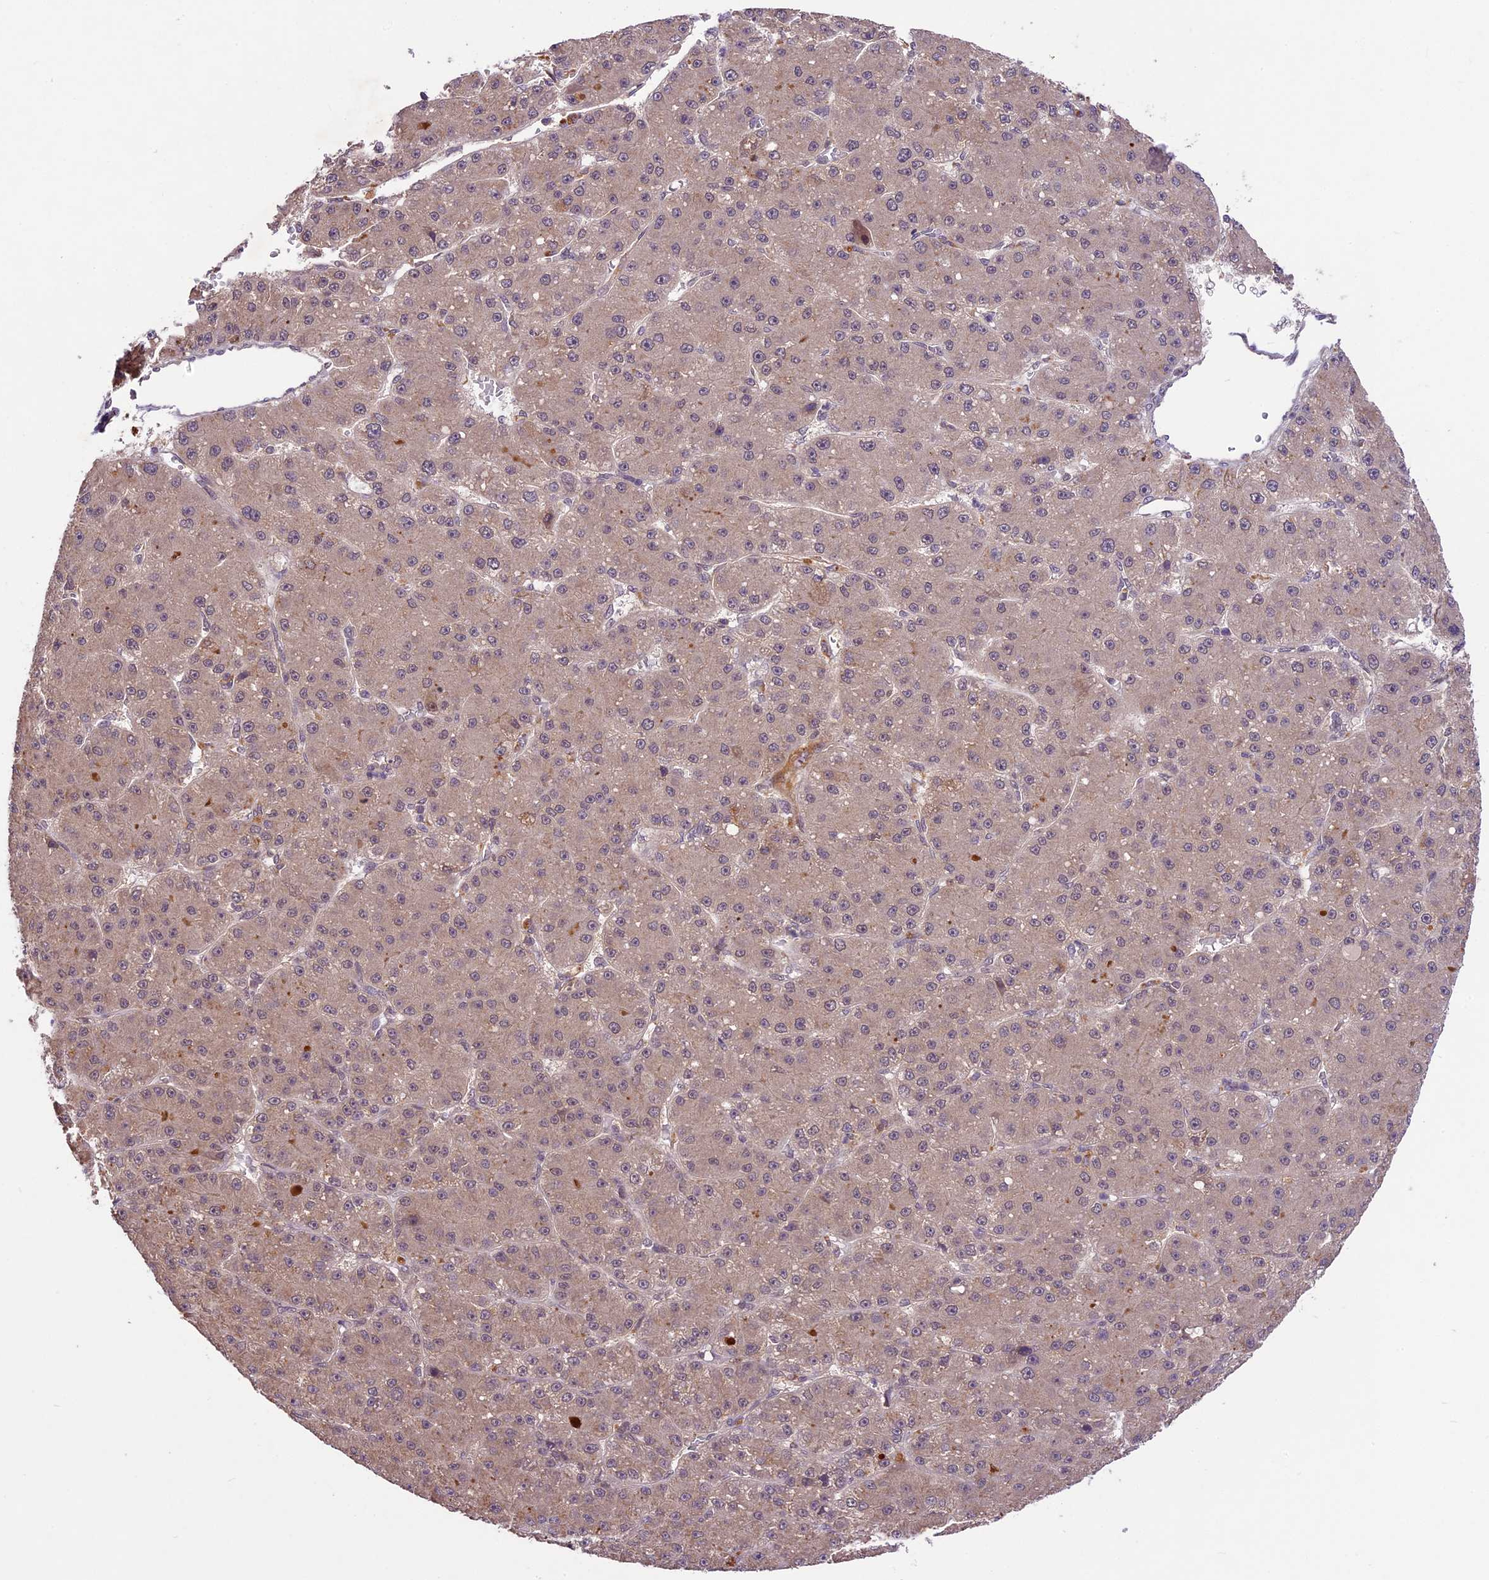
{"staining": {"intensity": "weak", "quantity": ">75%", "location": "cytoplasmic/membranous"}, "tissue": "liver cancer", "cell_type": "Tumor cells", "image_type": "cancer", "snomed": [{"axis": "morphology", "description": "Carcinoma, Hepatocellular, NOS"}, {"axis": "topography", "description": "Liver"}], "caption": "This is an image of IHC staining of liver hepatocellular carcinoma, which shows weak expression in the cytoplasmic/membranous of tumor cells.", "gene": "ATP10A", "patient": {"sex": "male", "age": 67}}